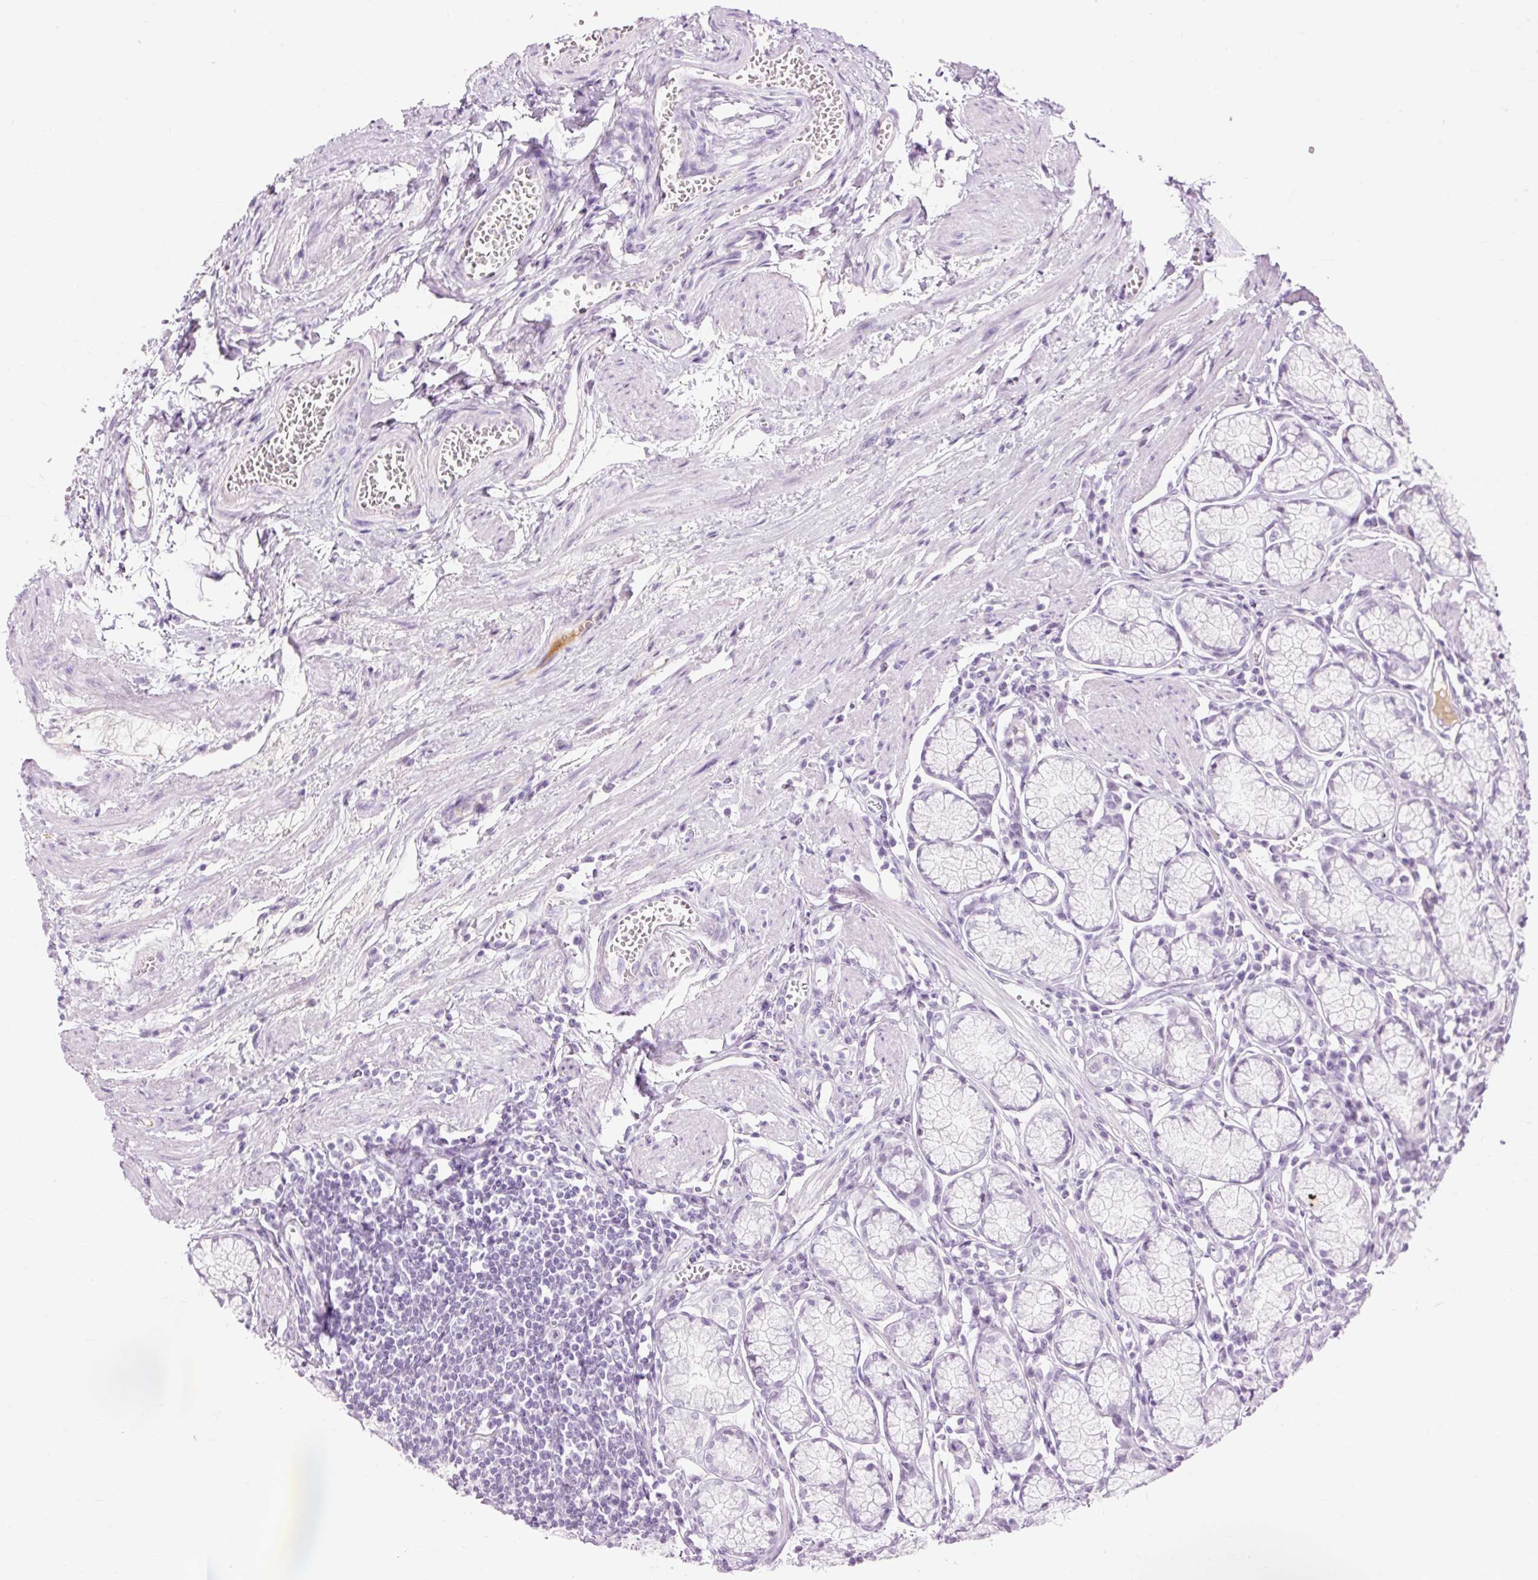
{"staining": {"intensity": "negative", "quantity": "none", "location": "none"}, "tissue": "stomach", "cell_type": "Glandular cells", "image_type": "normal", "snomed": [{"axis": "morphology", "description": "Normal tissue, NOS"}, {"axis": "topography", "description": "Stomach"}], "caption": "This is an IHC photomicrograph of unremarkable stomach. There is no positivity in glandular cells.", "gene": "PDE6B", "patient": {"sex": "male", "age": 55}}